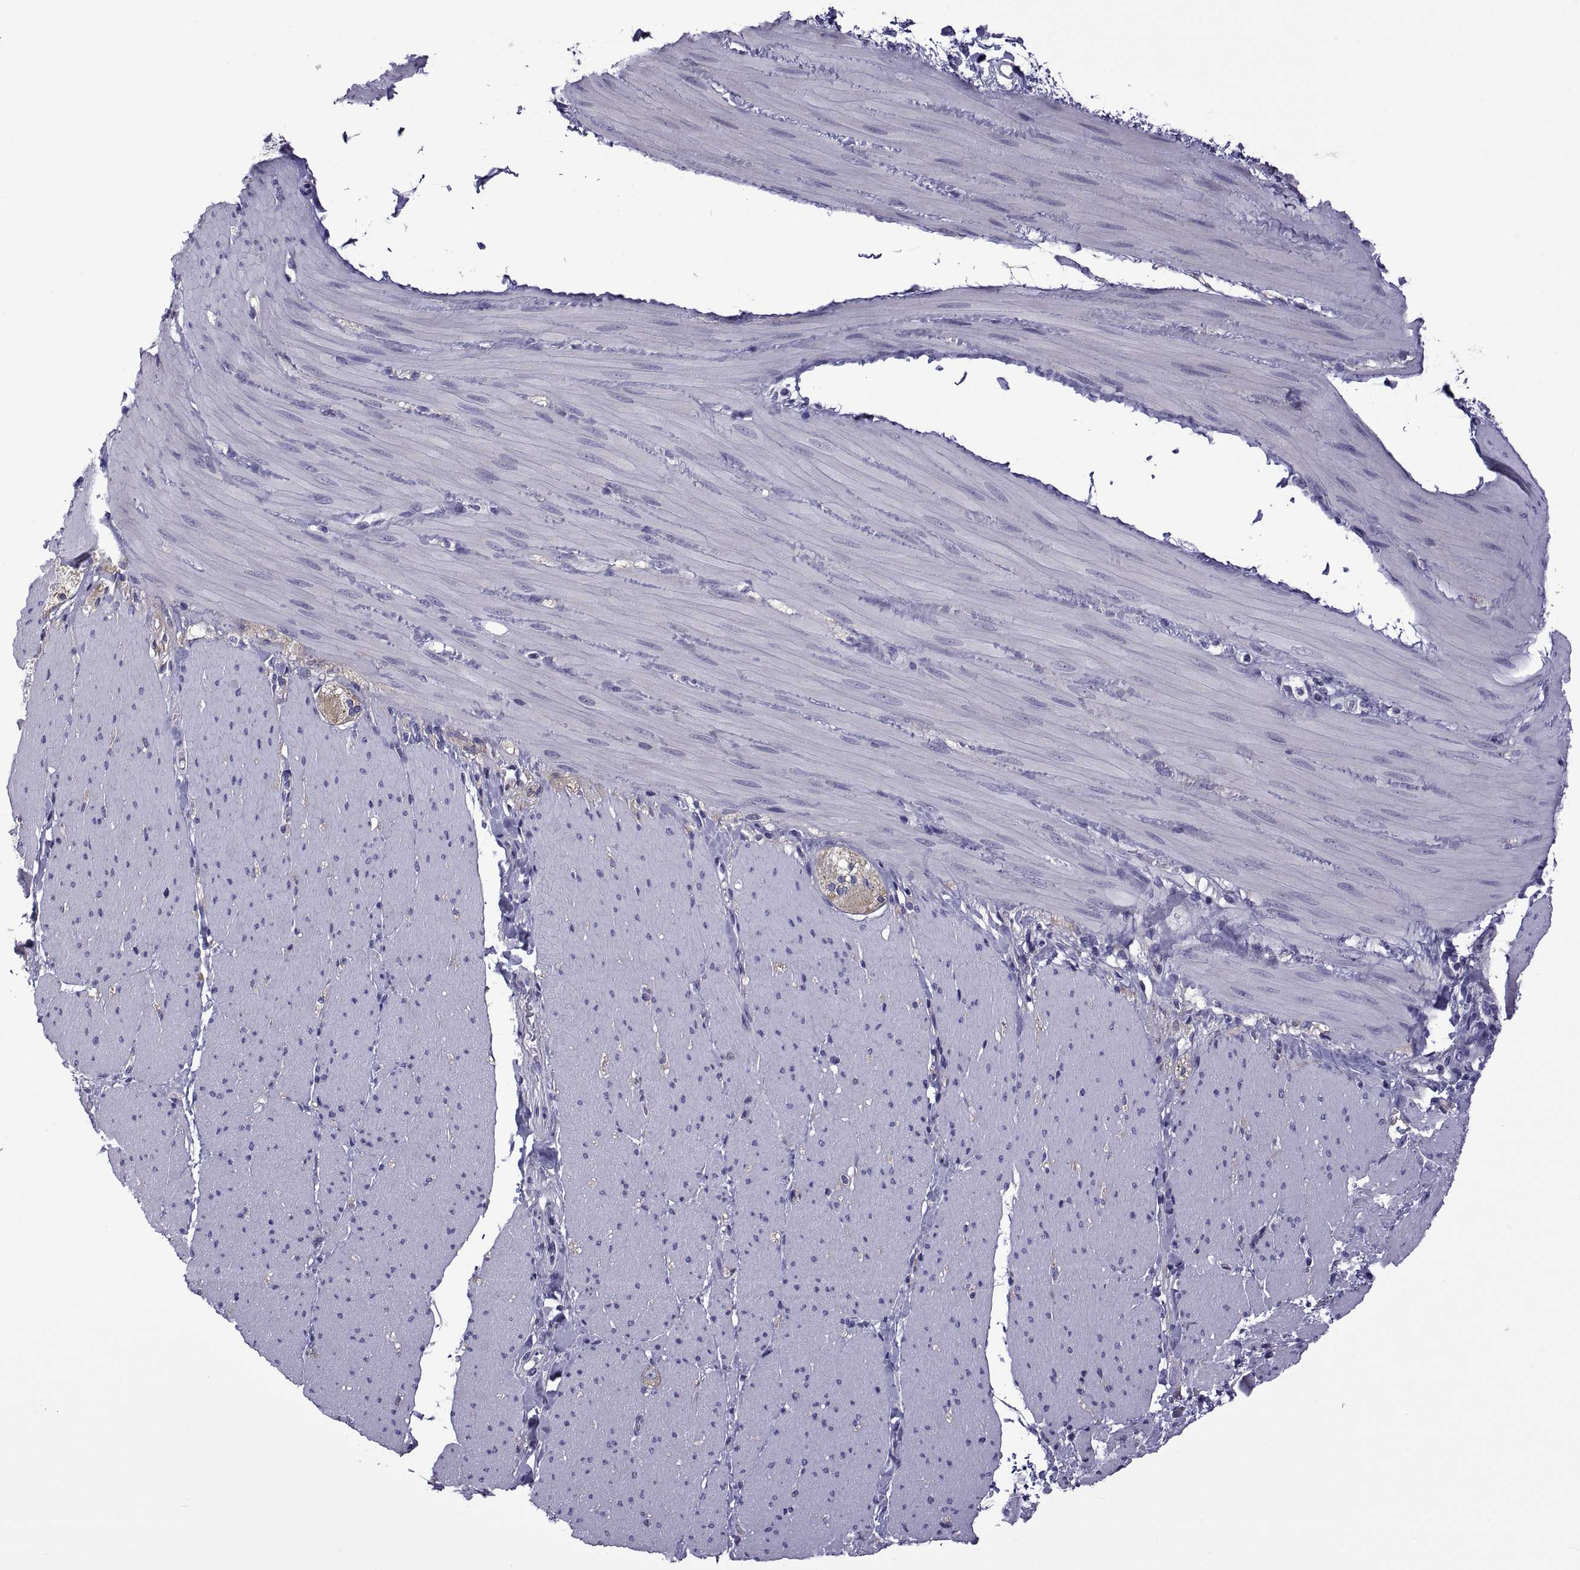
{"staining": {"intensity": "negative", "quantity": "none", "location": "none"}, "tissue": "soft tissue", "cell_type": "Fibroblasts", "image_type": "normal", "snomed": [{"axis": "morphology", "description": "Normal tissue, NOS"}, {"axis": "topography", "description": "Smooth muscle"}, {"axis": "topography", "description": "Duodenum"}, {"axis": "topography", "description": "Peripheral nerve tissue"}], "caption": "IHC of benign soft tissue demonstrates no staining in fibroblasts.", "gene": "TMC3", "patient": {"sex": "female", "age": 61}}